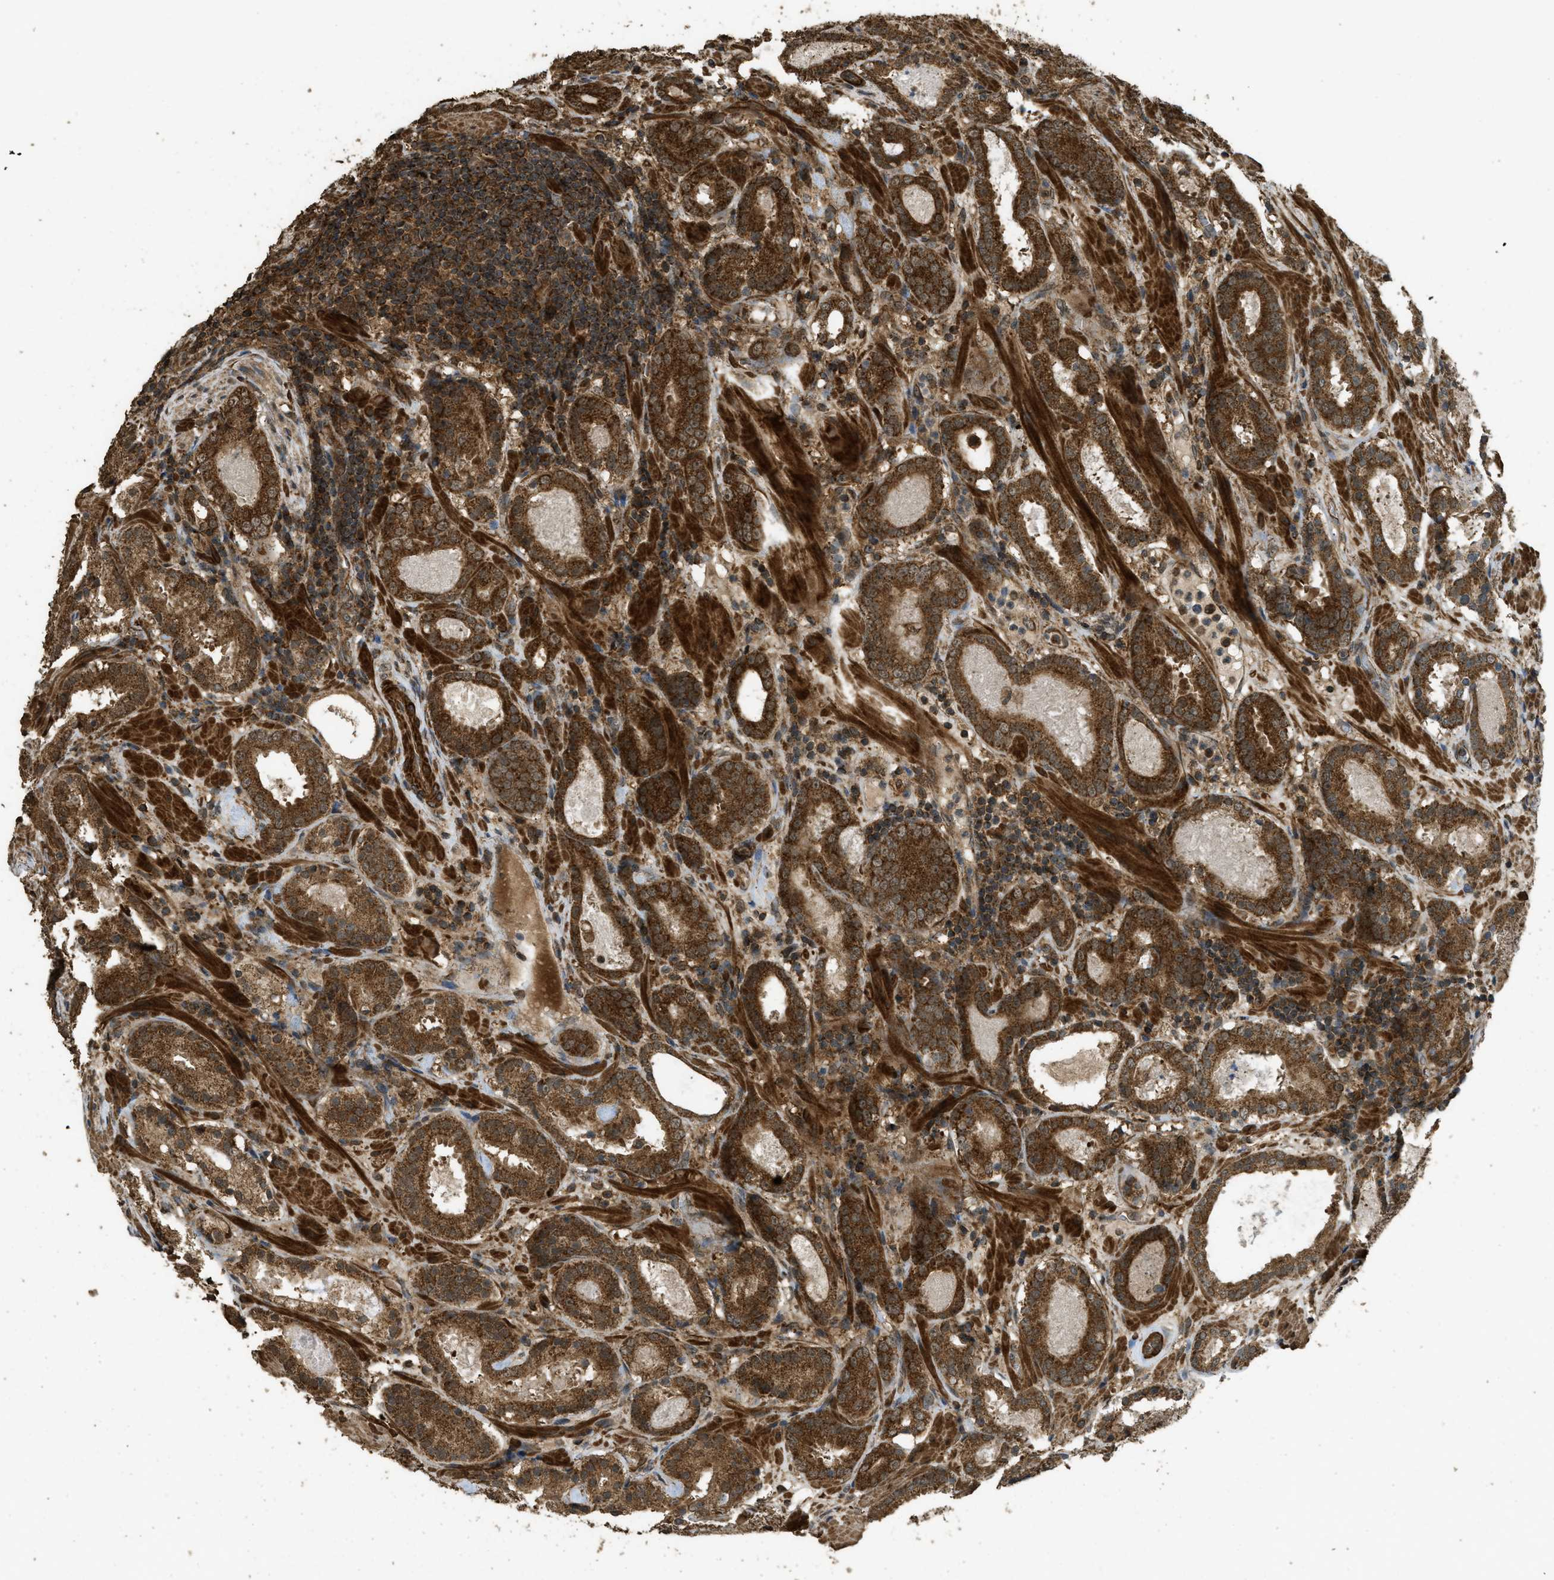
{"staining": {"intensity": "strong", "quantity": ">75%", "location": "cytoplasmic/membranous"}, "tissue": "prostate cancer", "cell_type": "Tumor cells", "image_type": "cancer", "snomed": [{"axis": "morphology", "description": "Adenocarcinoma, Low grade"}, {"axis": "topography", "description": "Prostate"}], "caption": "Prostate cancer tissue reveals strong cytoplasmic/membranous expression in approximately >75% of tumor cells", "gene": "CTPS1", "patient": {"sex": "male", "age": 69}}